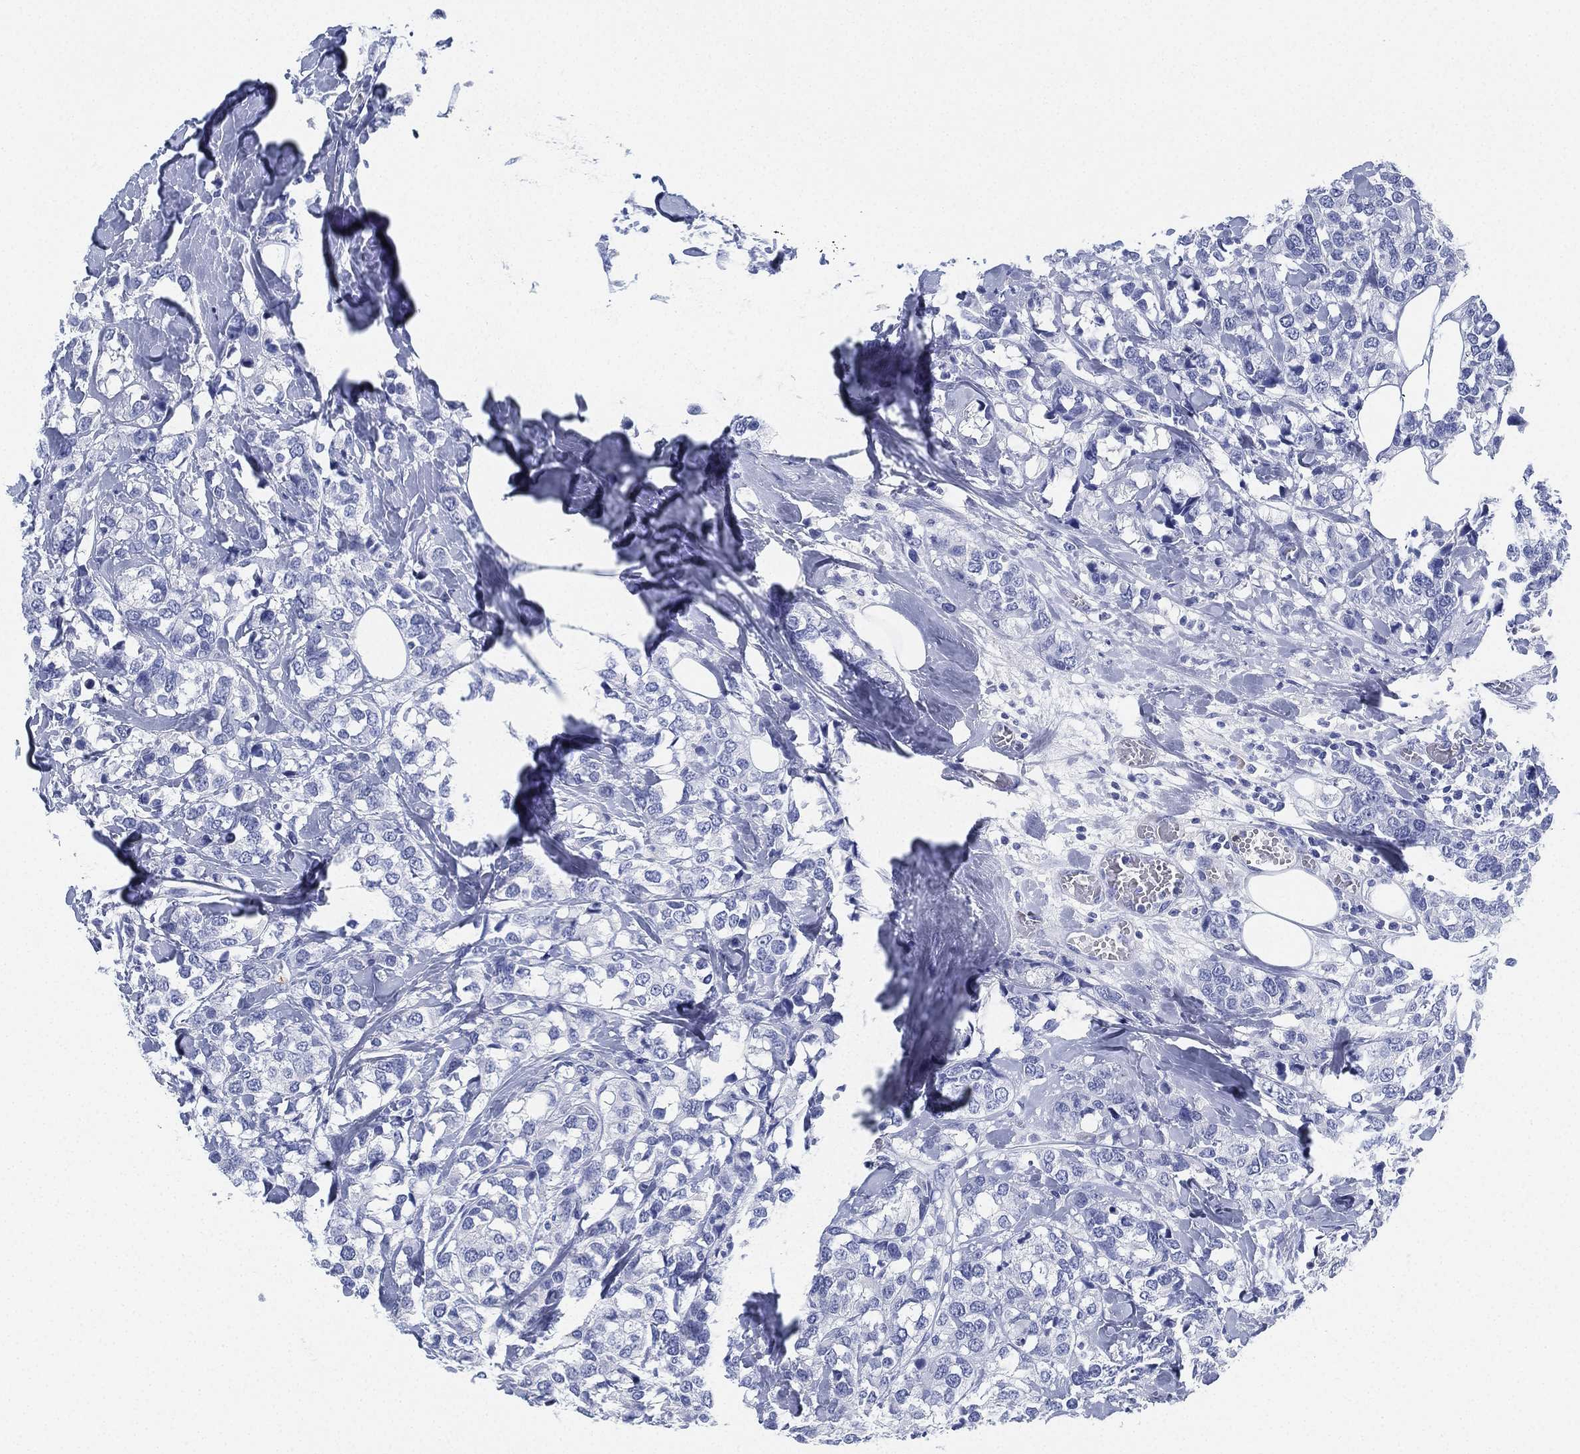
{"staining": {"intensity": "negative", "quantity": "none", "location": "none"}, "tissue": "breast cancer", "cell_type": "Tumor cells", "image_type": "cancer", "snomed": [{"axis": "morphology", "description": "Lobular carcinoma"}, {"axis": "topography", "description": "Breast"}], "caption": "IHC of lobular carcinoma (breast) displays no positivity in tumor cells.", "gene": "DEFB121", "patient": {"sex": "female", "age": 59}}